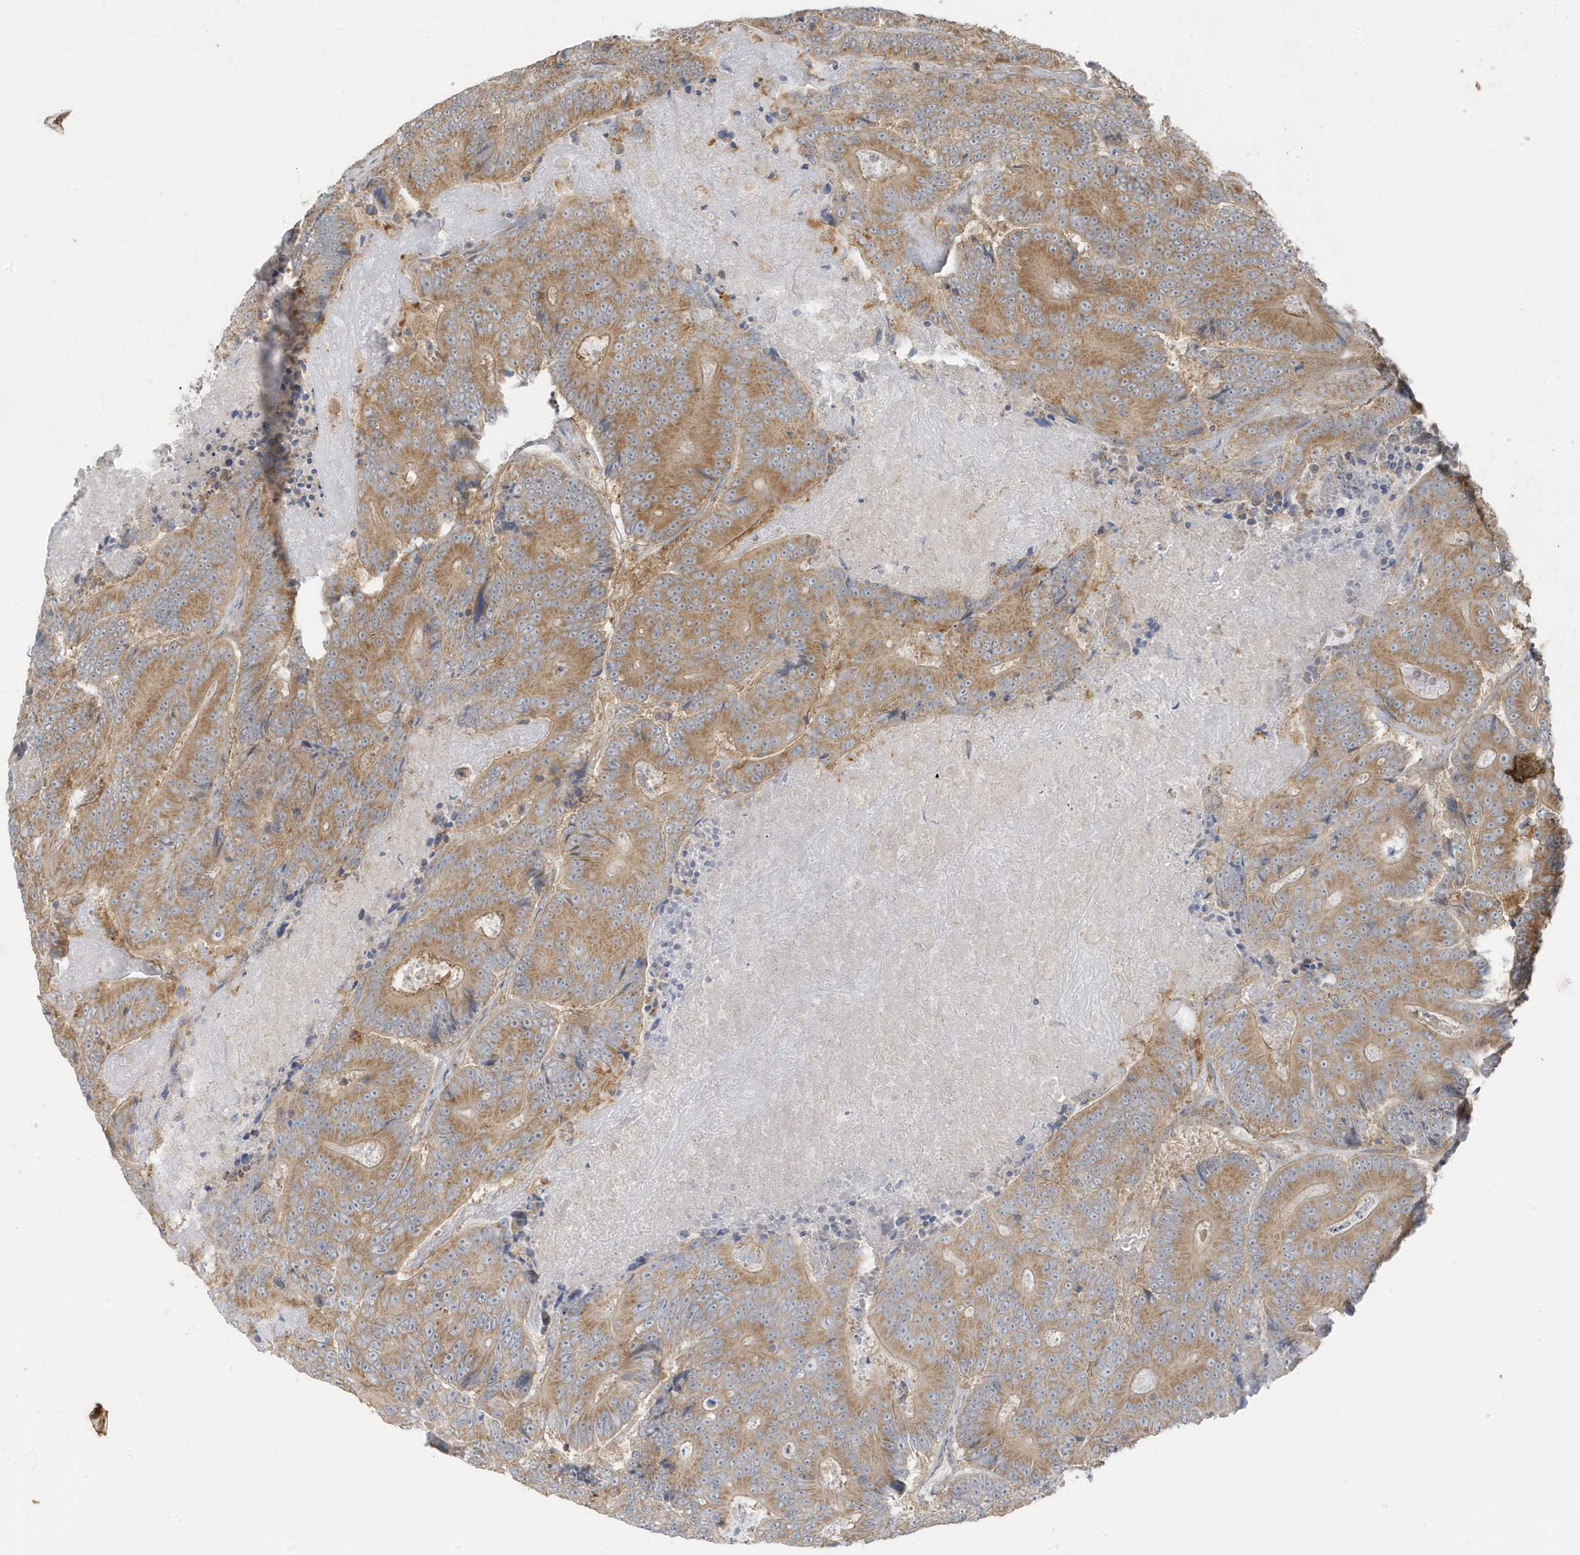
{"staining": {"intensity": "moderate", "quantity": ">75%", "location": "cytoplasmic/membranous"}, "tissue": "colorectal cancer", "cell_type": "Tumor cells", "image_type": "cancer", "snomed": [{"axis": "morphology", "description": "Adenocarcinoma, NOS"}, {"axis": "topography", "description": "Colon"}], "caption": "Adenocarcinoma (colorectal) stained with IHC reveals moderate cytoplasmic/membranous expression in about >75% of tumor cells.", "gene": "GOLGA4", "patient": {"sex": "male", "age": 83}}